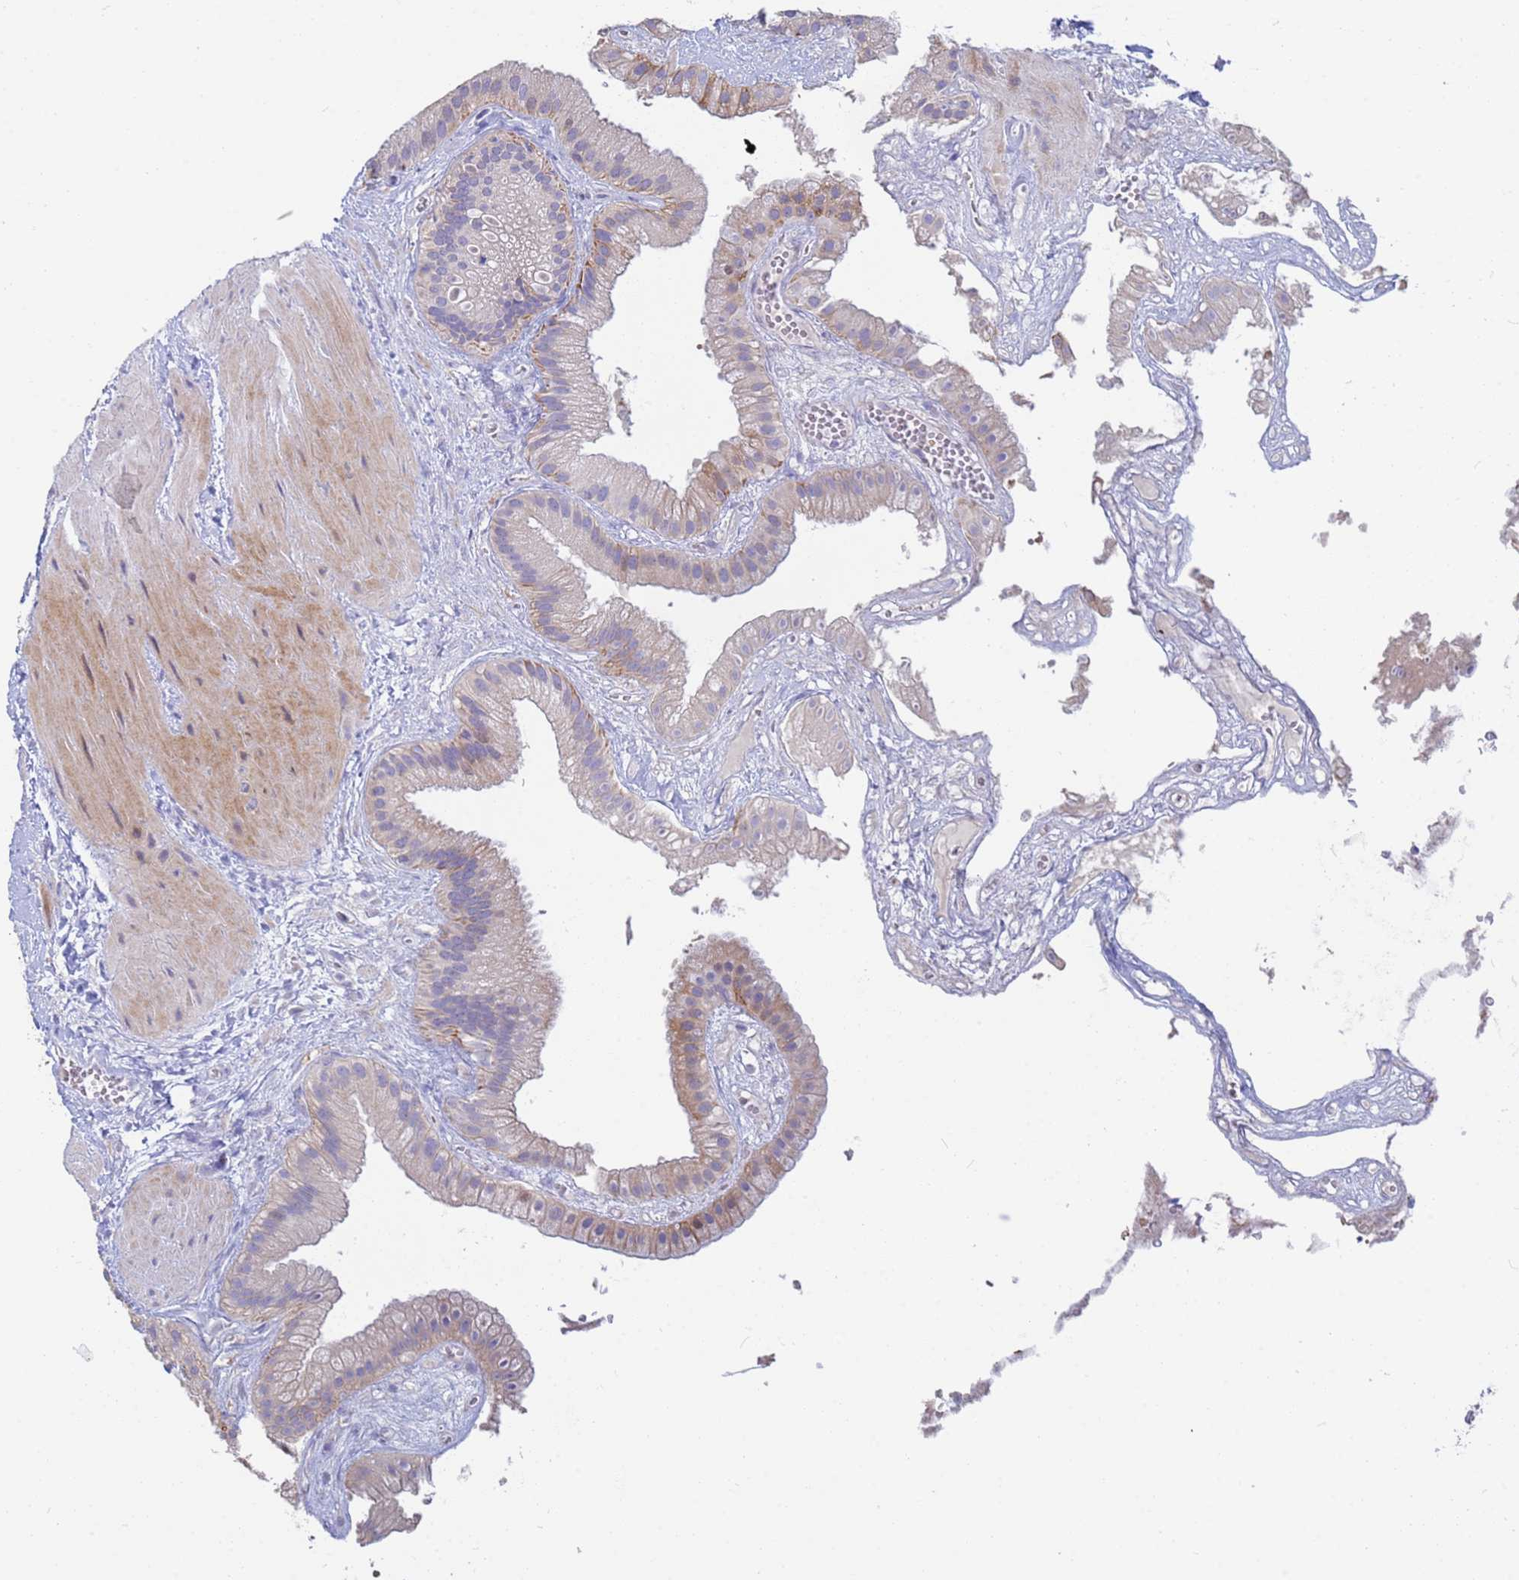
{"staining": {"intensity": "moderate", "quantity": "<25%", "location": "cytoplasmic/membranous"}, "tissue": "gallbladder", "cell_type": "Glandular cells", "image_type": "normal", "snomed": [{"axis": "morphology", "description": "Normal tissue, NOS"}, {"axis": "topography", "description": "Gallbladder"}], "caption": "Moderate cytoplasmic/membranous expression for a protein is appreciated in about <25% of glandular cells of benign gallbladder using immunohistochemistry.", "gene": "PPP6R1", "patient": {"sex": "male", "age": 55}}